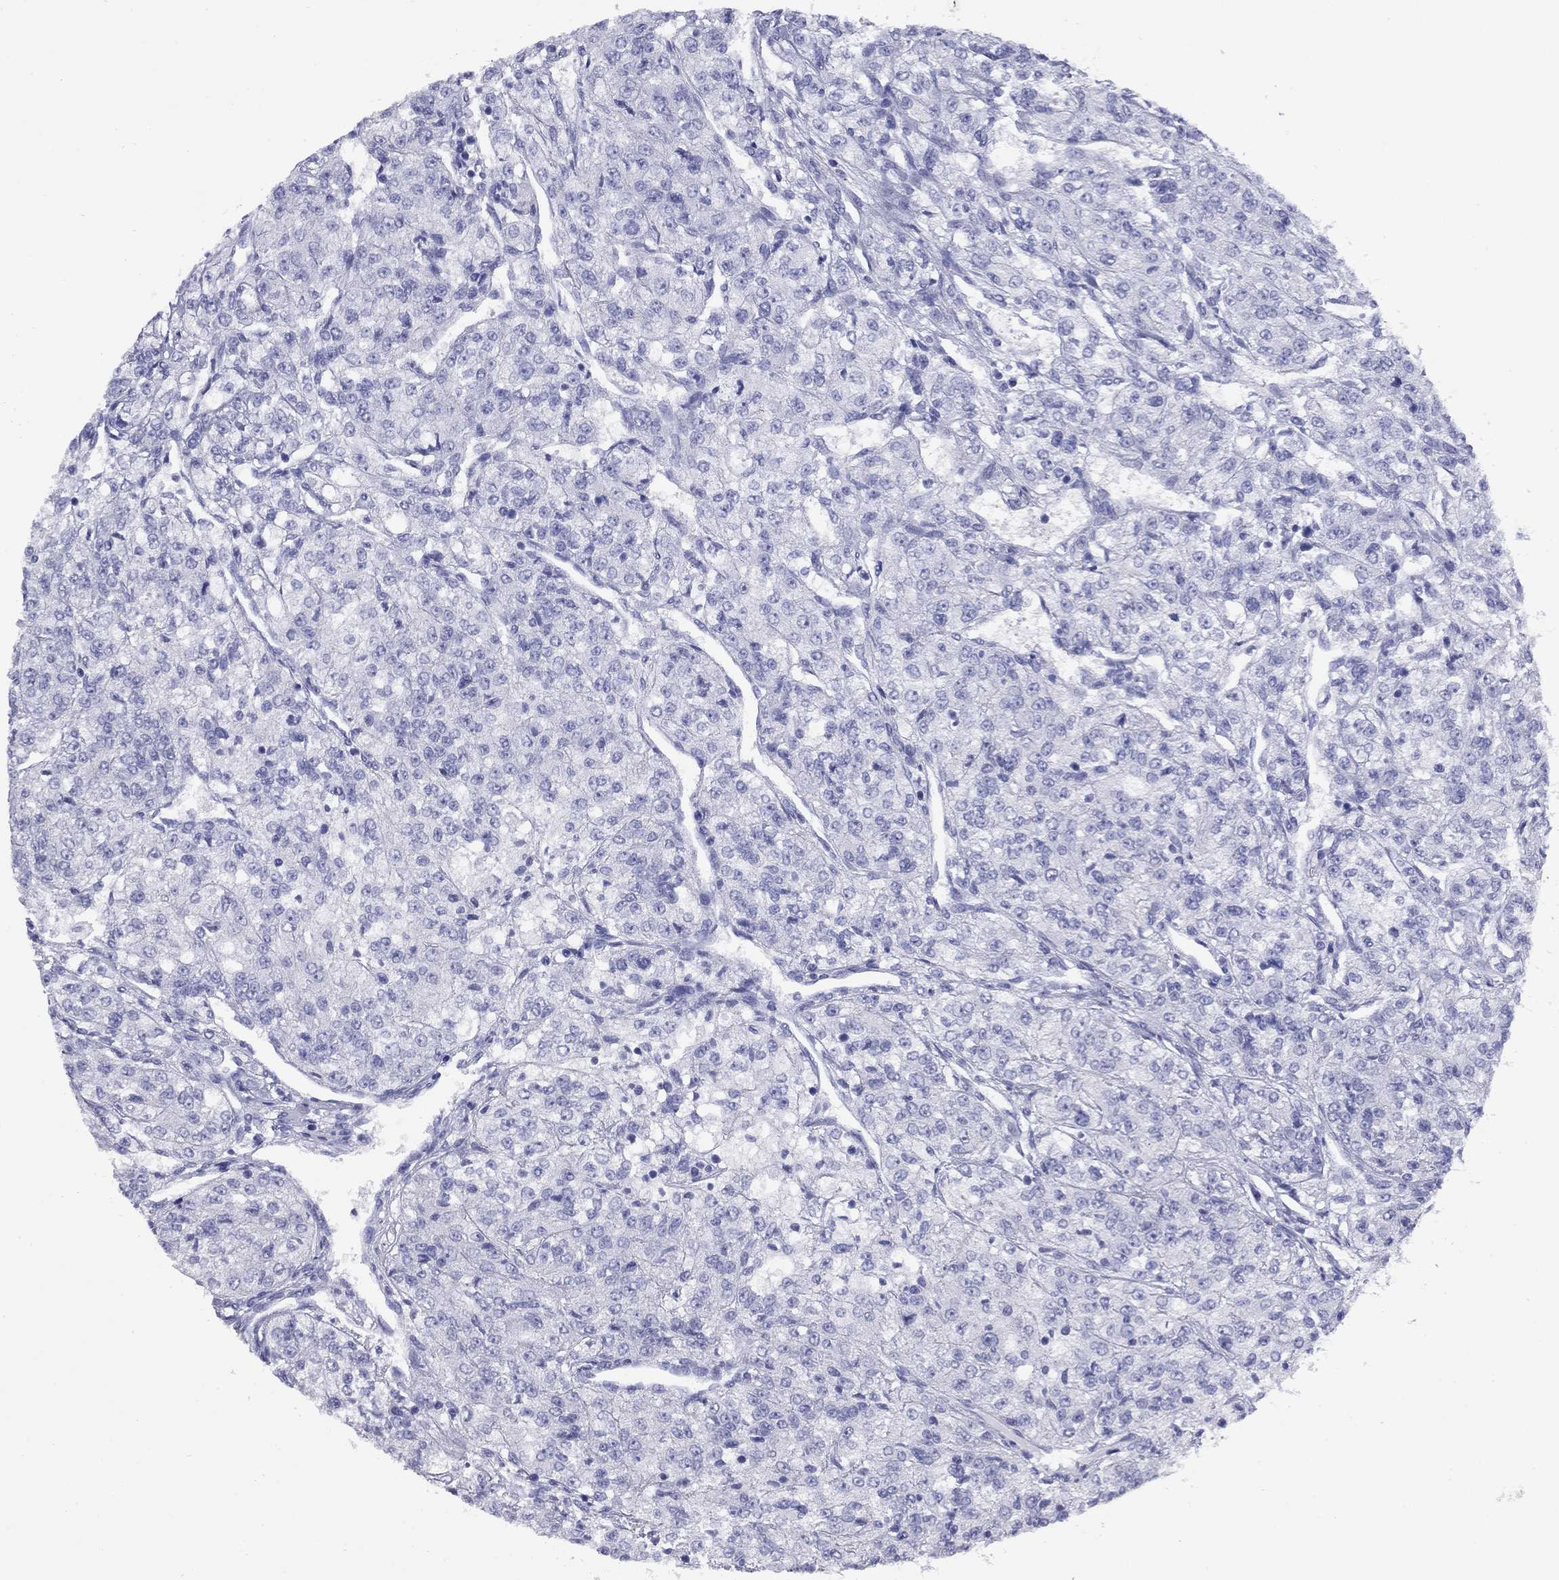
{"staining": {"intensity": "negative", "quantity": "none", "location": "none"}, "tissue": "renal cancer", "cell_type": "Tumor cells", "image_type": "cancer", "snomed": [{"axis": "morphology", "description": "Adenocarcinoma, NOS"}, {"axis": "topography", "description": "Kidney"}], "caption": "A high-resolution photomicrograph shows IHC staining of adenocarcinoma (renal), which exhibits no significant expression in tumor cells. Brightfield microscopy of immunohistochemistry (IHC) stained with DAB (3,3'-diaminobenzidine) (brown) and hematoxylin (blue), captured at high magnification.", "gene": "NPPA", "patient": {"sex": "female", "age": 63}}